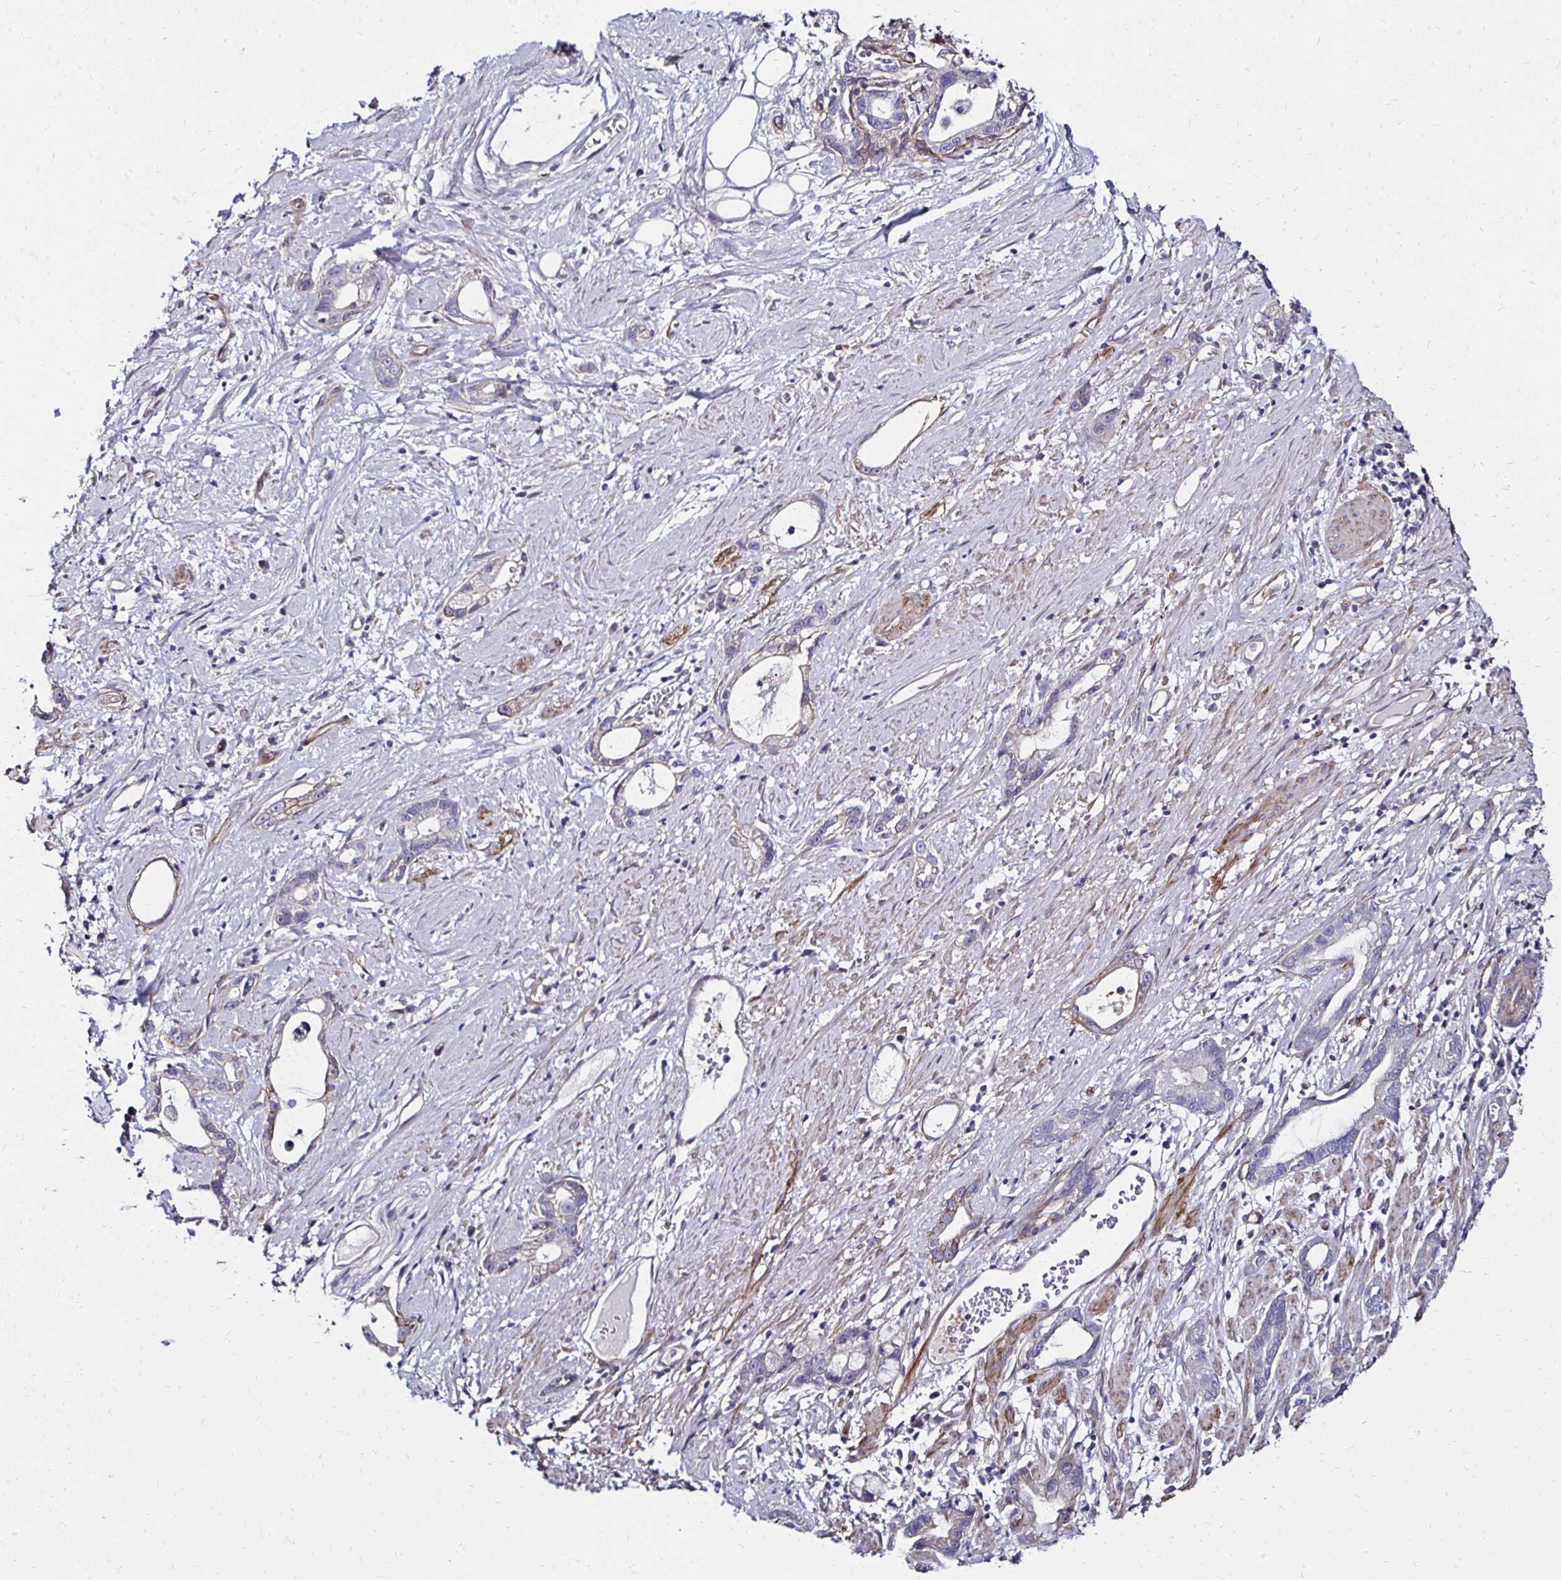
{"staining": {"intensity": "negative", "quantity": "none", "location": "none"}, "tissue": "stomach cancer", "cell_type": "Tumor cells", "image_type": "cancer", "snomed": [{"axis": "morphology", "description": "Adenocarcinoma, NOS"}, {"axis": "topography", "description": "Stomach"}], "caption": "Immunohistochemical staining of human stomach adenocarcinoma demonstrates no significant expression in tumor cells. The staining is performed using DAB (3,3'-diaminobenzidine) brown chromogen with nuclei counter-stained in using hematoxylin.", "gene": "ITGB1", "patient": {"sex": "male", "age": 55}}